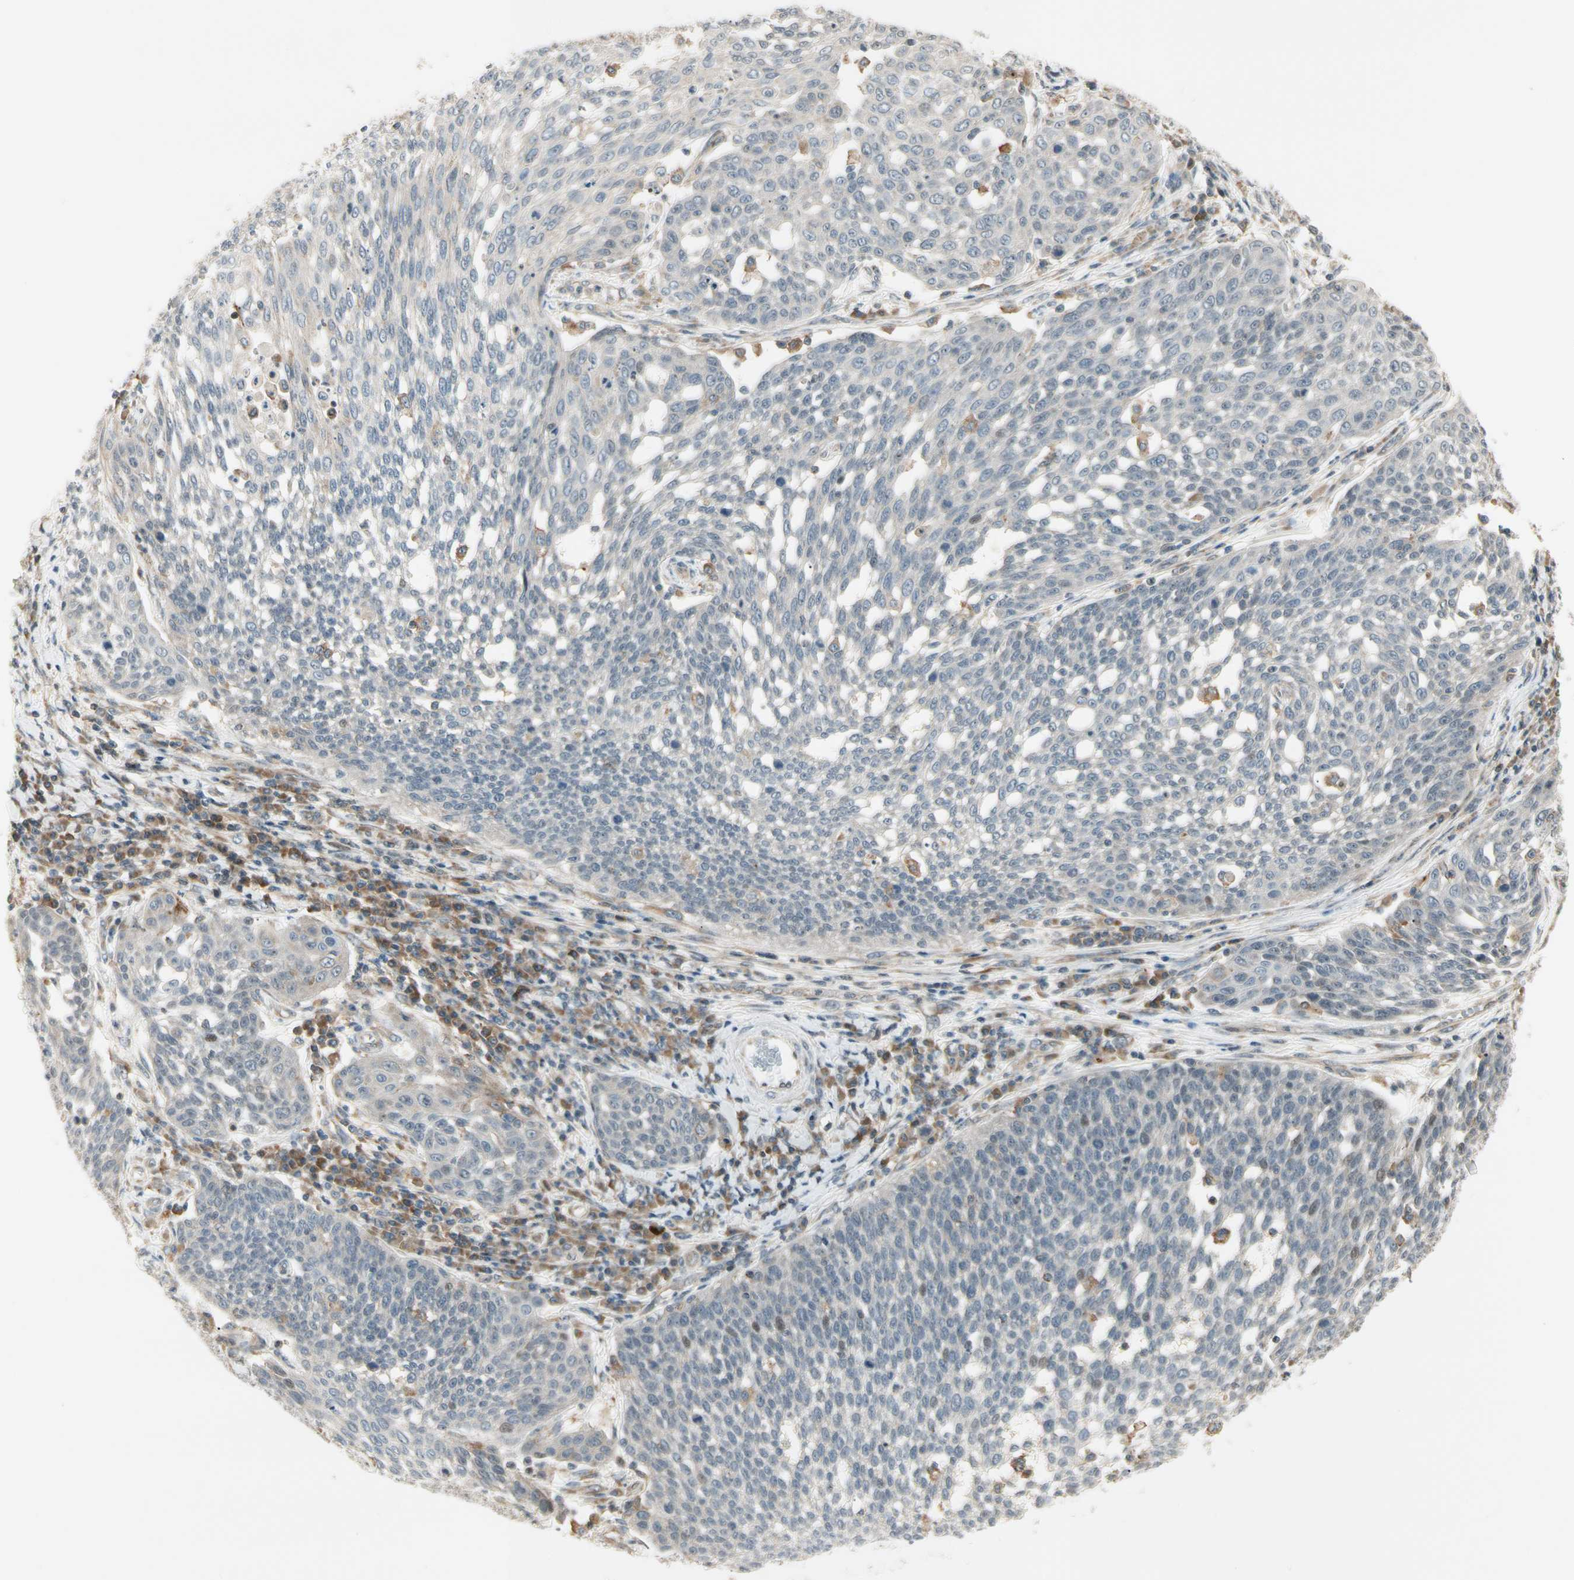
{"staining": {"intensity": "negative", "quantity": "none", "location": "none"}, "tissue": "cervical cancer", "cell_type": "Tumor cells", "image_type": "cancer", "snomed": [{"axis": "morphology", "description": "Squamous cell carcinoma, NOS"}, {"axis": "topography", "description": "Cervix"}], "caption": "IHC histopathology image of neoplastic tissue: cervical cancer stained with DAB demonstrates no significant protein expression in tumor cells. (DAB (3,3'-diaminobenzidine) immunohistochemistry (IHC) with hematoxylin counter stain).", "gene": "FNDC3B", "patient": {"sex": "female", "age": 34}}